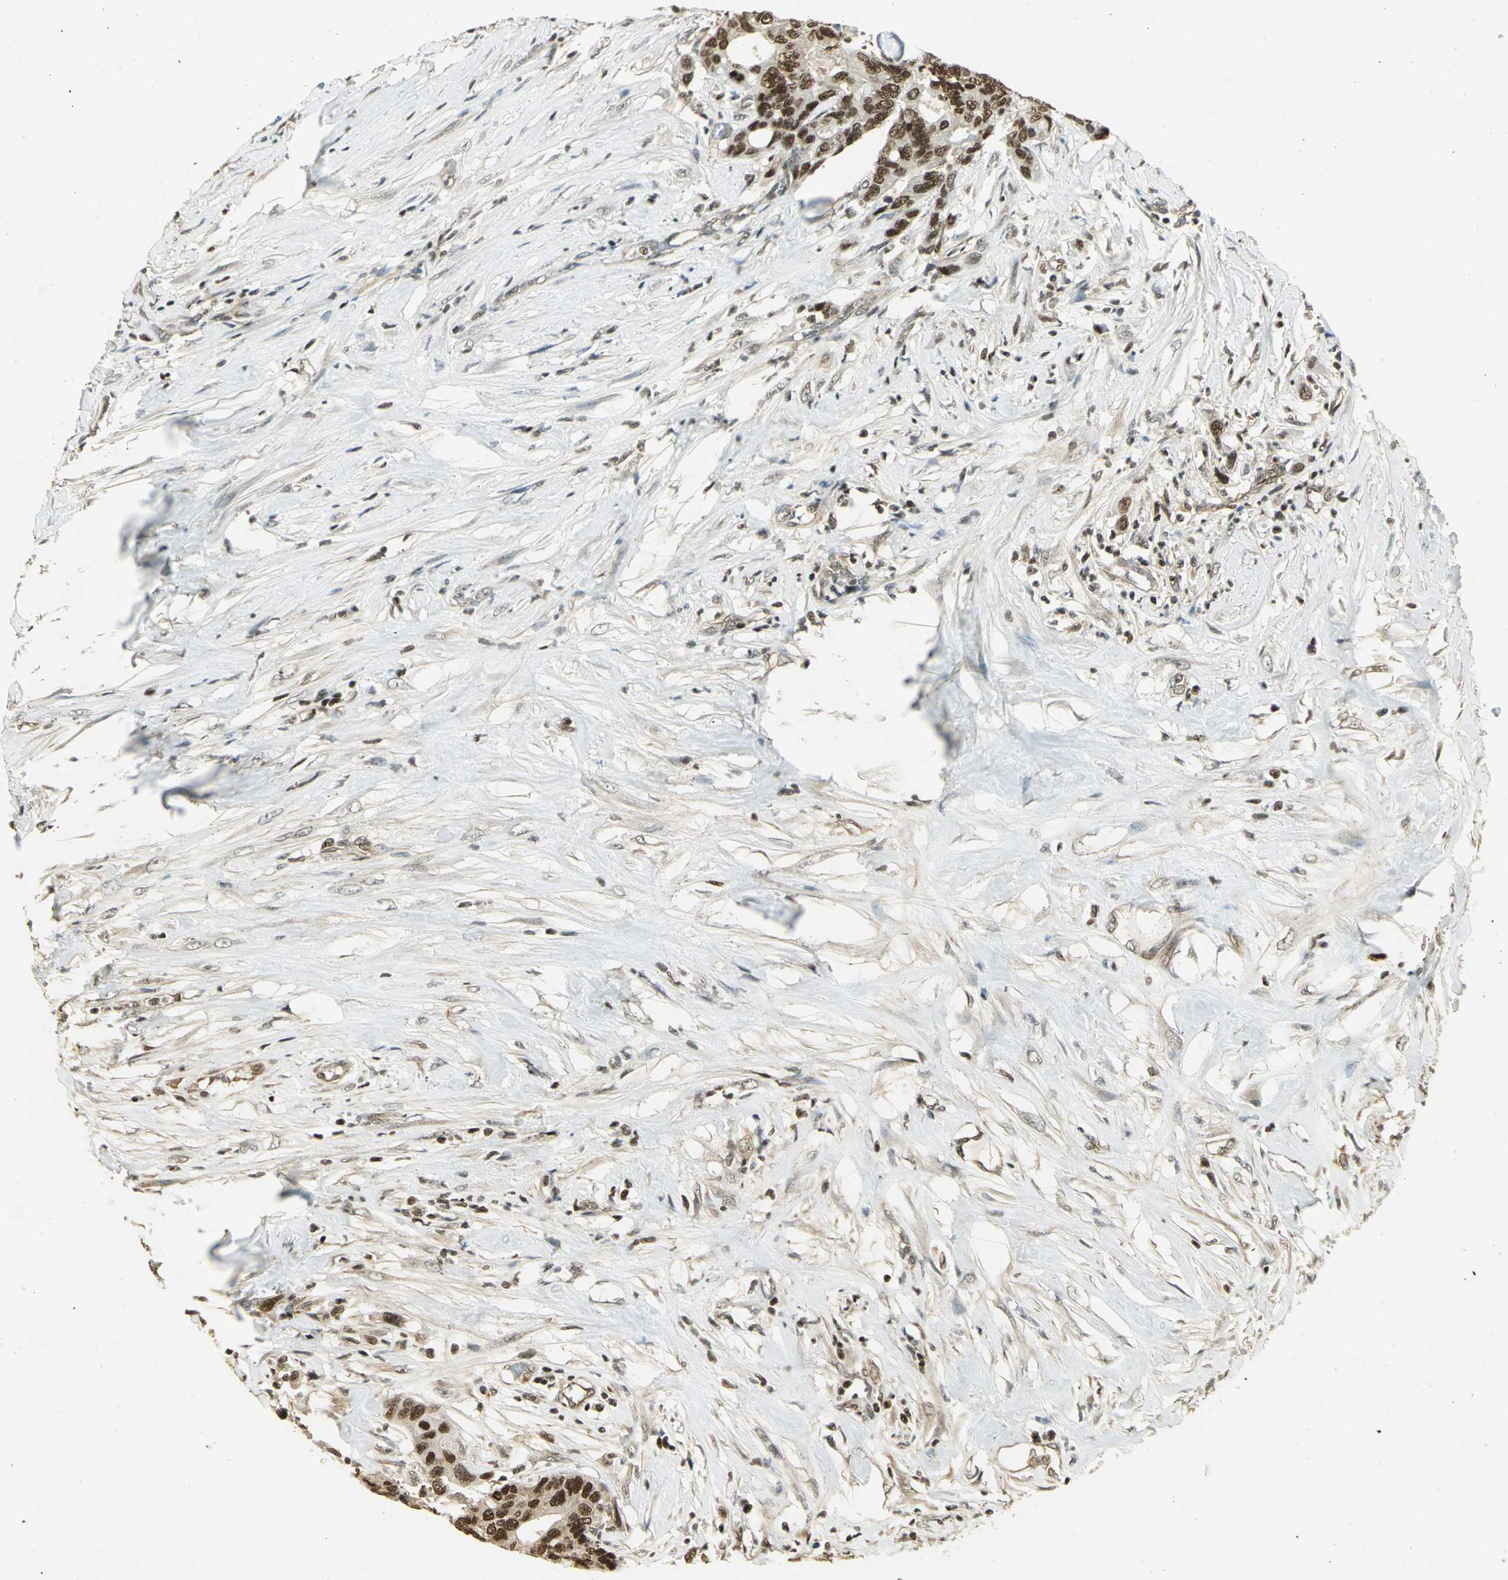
{"staining": {"intensity": "strong", "quantity": ">75%", "location": "nuclear"}, "tissue": "colorectal cancer", "cell_type": "Tumor cells", "image_type": "cancer", "snomed": [{"axis": "morphology", "description": "Adenocarcinoma, NOS"}, {"axis": "topography", "description": "Rectum"}], "caption": "Immunohistochemistry (IHC) histopathology image of neoplastic tissue: adenocarcinoma (colorectal) stained using immunohistochemistry shows high levels of strong protein expression localized specifically in the nuclear of tumor cells, appearing as a nuclear brown color.", "gene": "ELF1", "patient": {"sex": "male", "age": 55}}